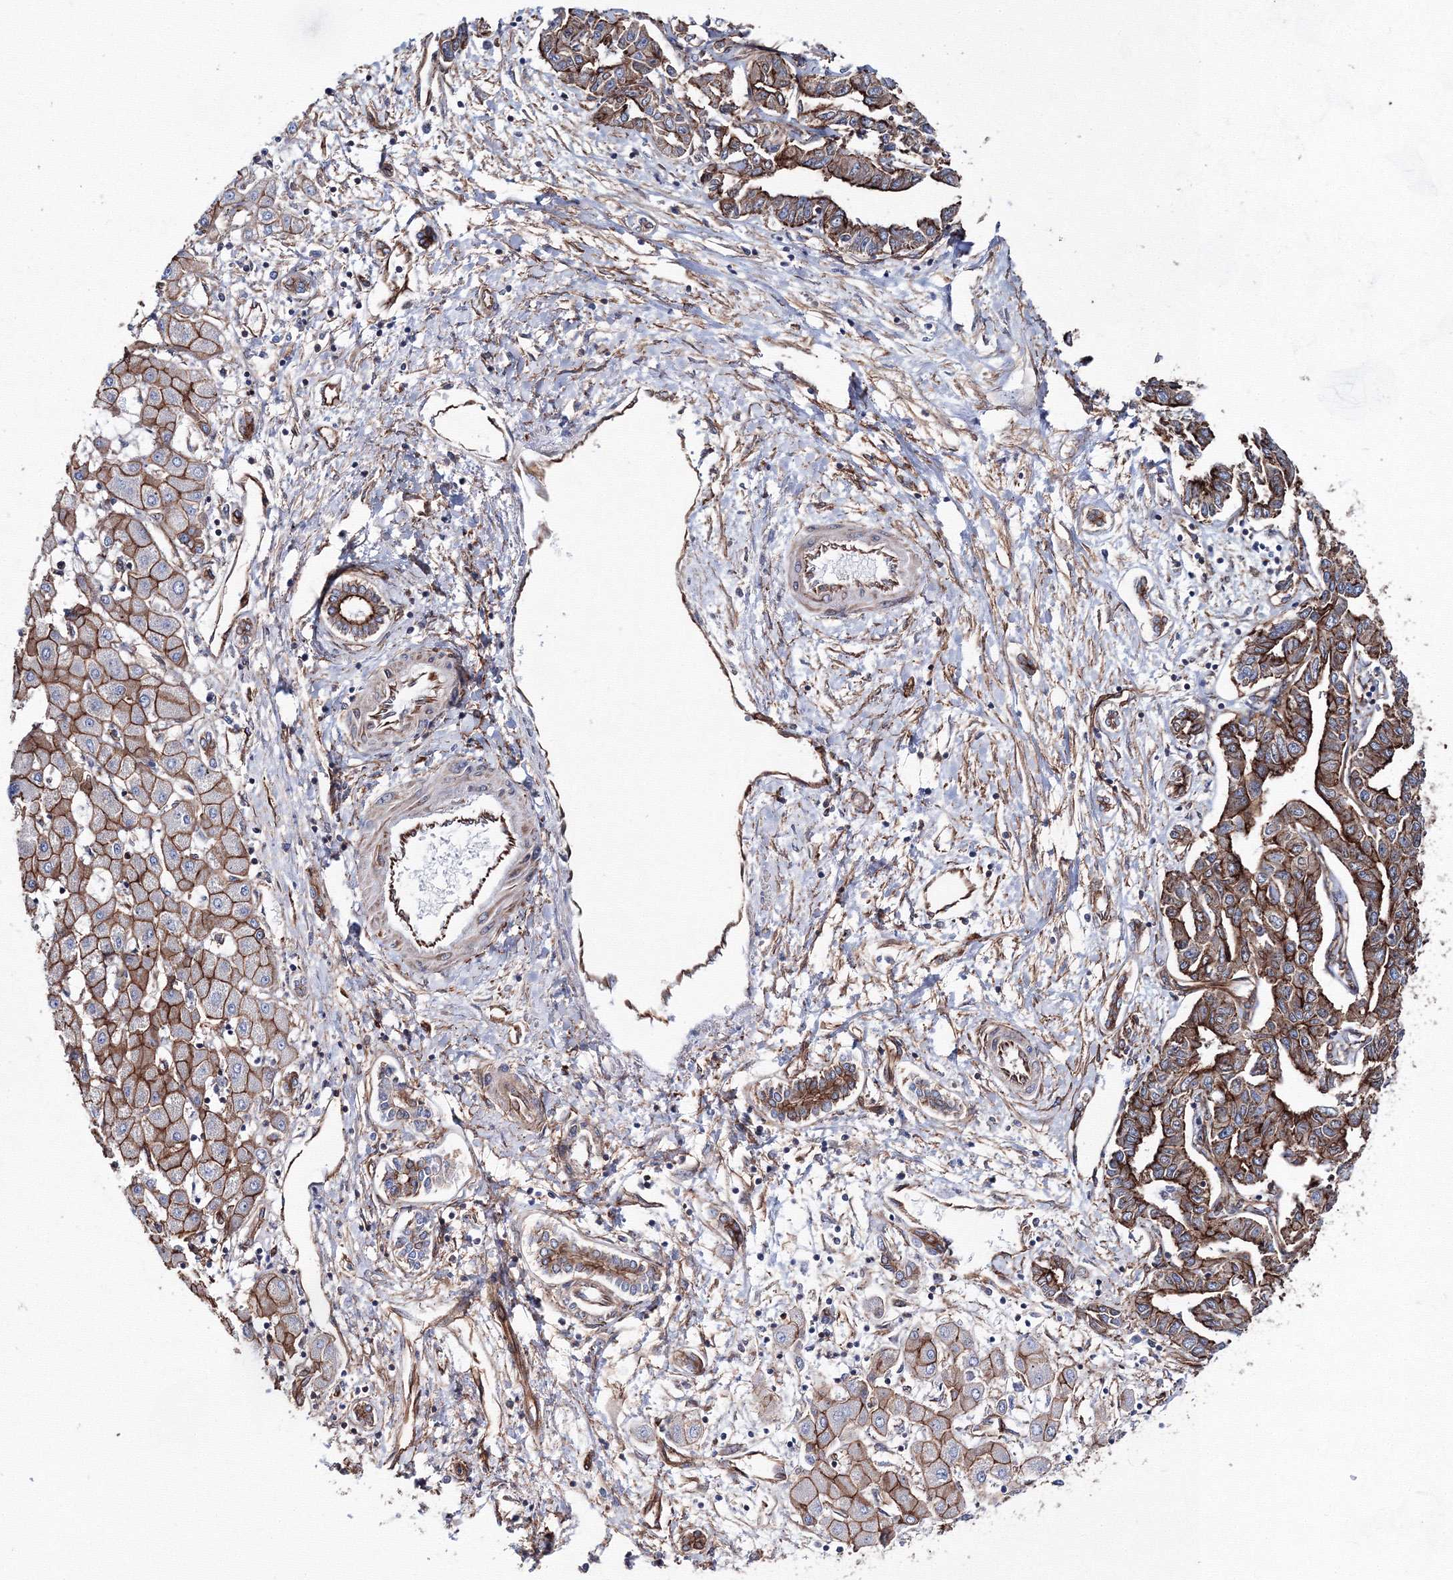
{"staining": {"intensity": "strong", "quantity": ">75%", "location": "cytoplasmic/membranous"}, "tissue": "liver cancer", "cell_type": "Tumor cells", "image_type": "cancer", "snomed": [{"axis": "morphology", "description": "Cholangiocarcinoma"}, {"axis": "topography", "description": "Liver"}], "caption": "Immunohistochemical staining of human liver cancer displays strong cytoplasmic/membranous protein expression in about >75% of tumor cells.", "gene": "ANKRD37", "patient": {"sex": "male", "age": 59}}